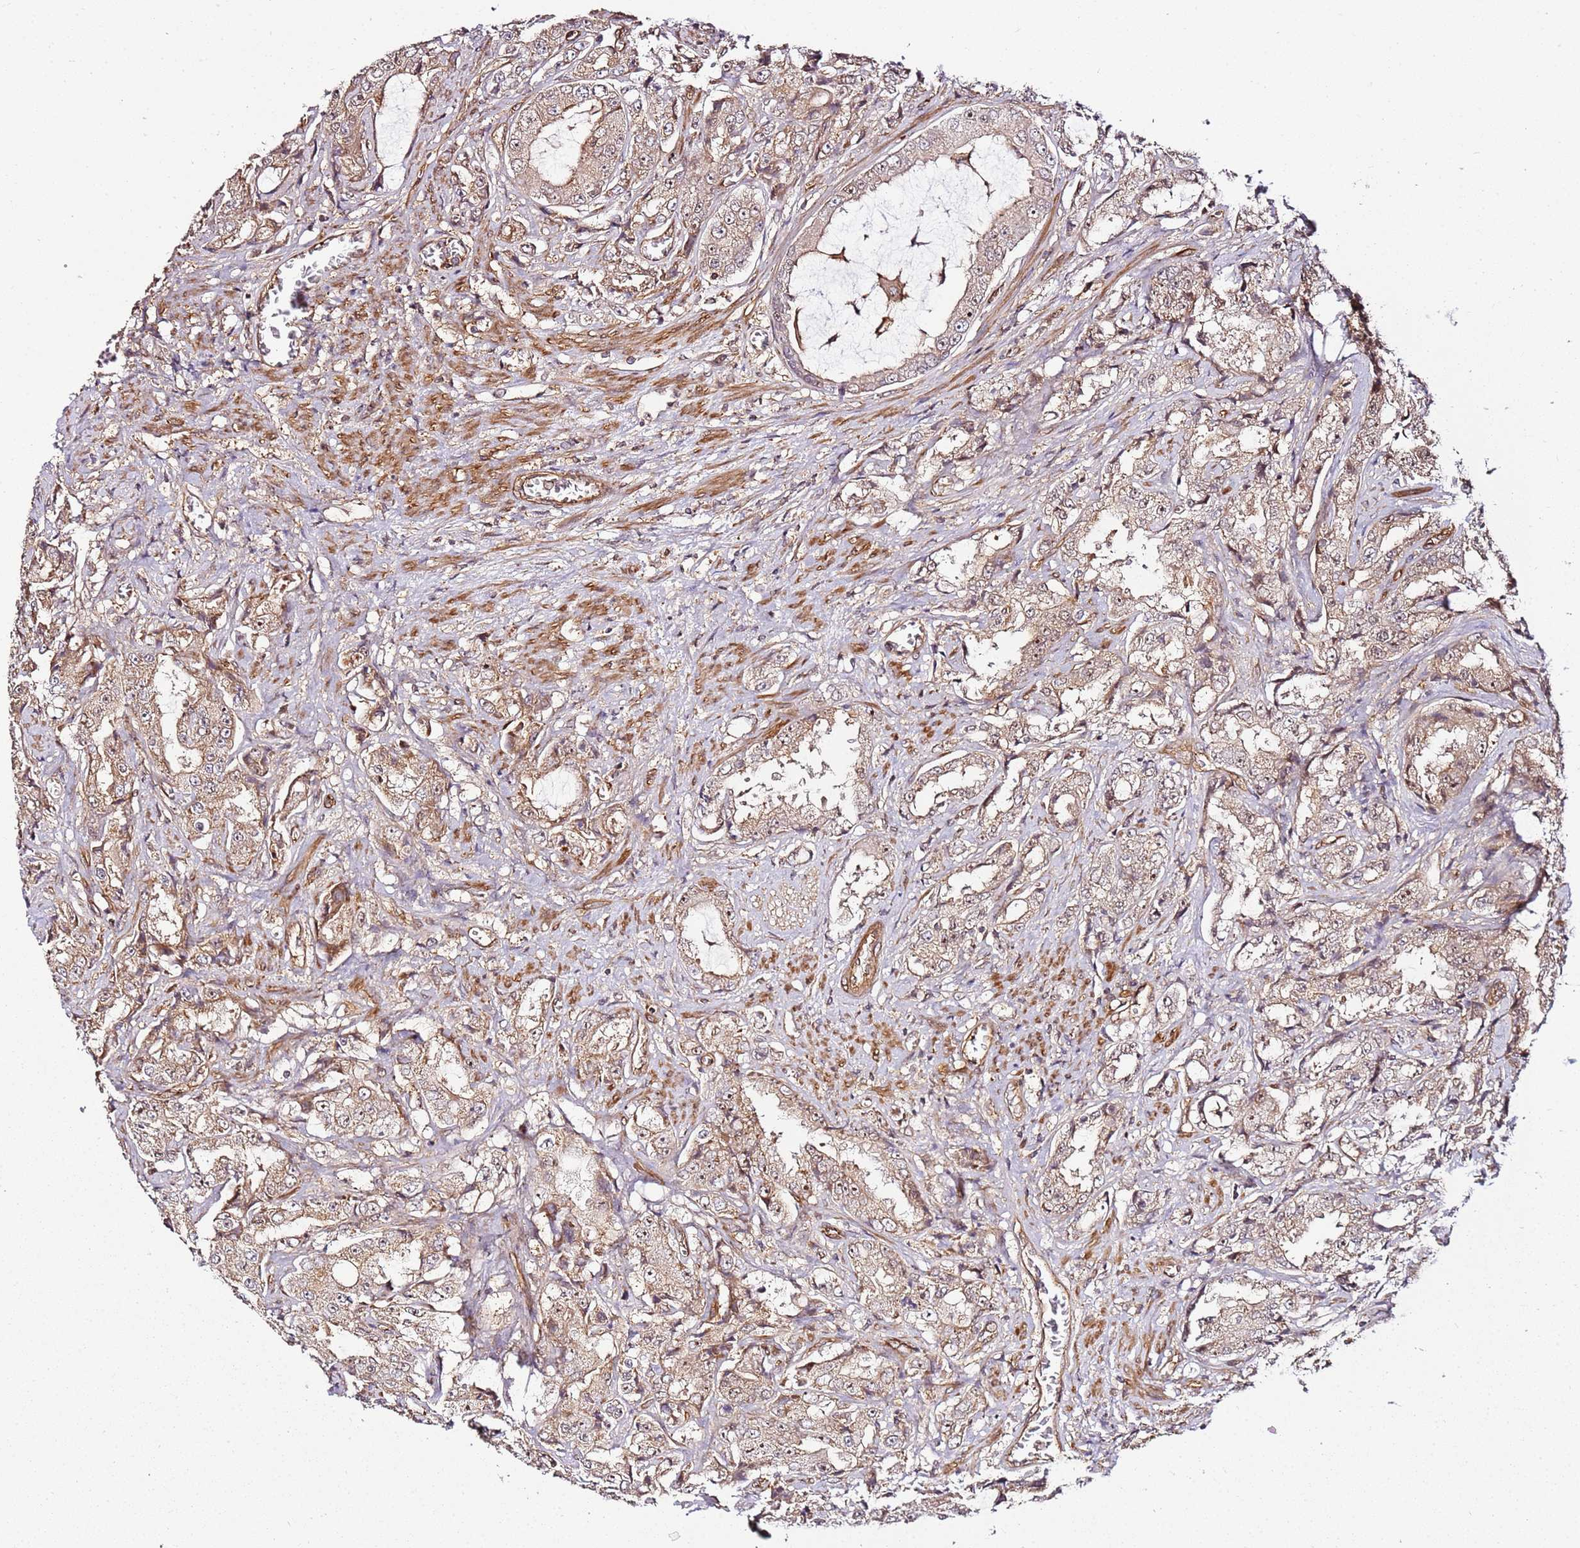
{"staining": {"intensity": "weak", "quantity": ">75%", "location": "cytoplasmic/membranous,nuclear"}, "tissue": "prostate cancer", "cell_type": "Tumor cells", "image_type": "cancer", "snomed": [{"axis": "morphology", "description": "Adenocarcinoma, High grade"}, {"axis": "topography", "description": "Prostate"}], "caption": "A brown stain labels weak cytoplasmic/membranous and nuclear staining of a protein in human prostate high-grade adenocarcinoma tumor cells.", "gene": "CCNYL1", "patient": {"sex": "male", "age": 73}}